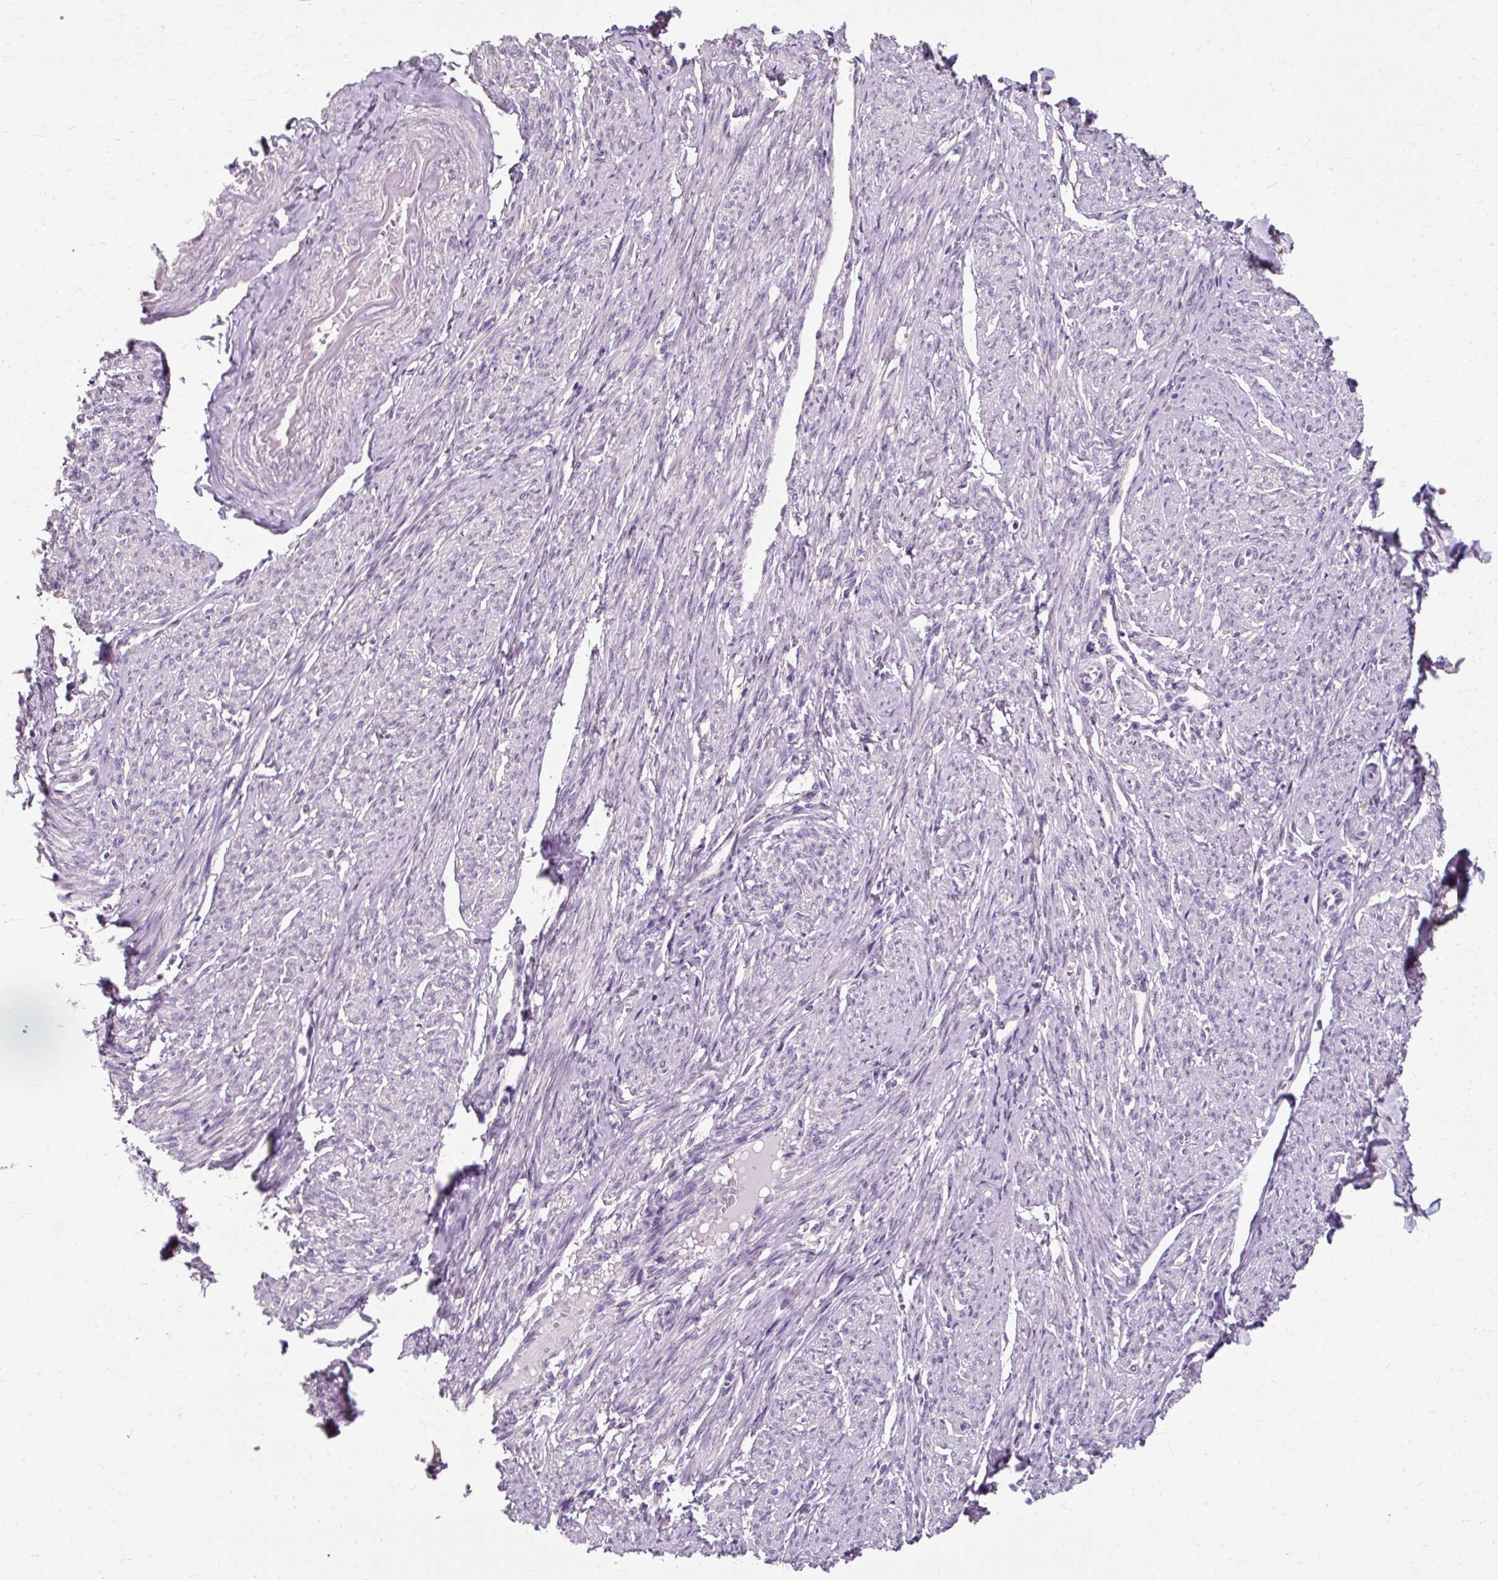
{"staining": {"intensity": "negative", "quantity": "none", "location": "none"}, "tissue": "smooth muscle", "cell_type": "Smooth muscle cells", "image_type": "normal", "snomed": [{"axis": "morphology", "description": "Normal tissue, NOS"}, {"axis": "topography", "description": "Smooth muscle"}], "caption": "Protein analysis of normal smooth muscle demonstrates no significant expression in smooth muscle cells.", "gene": "KLHL24", "patient": {"sex": "female", "age": 65}}